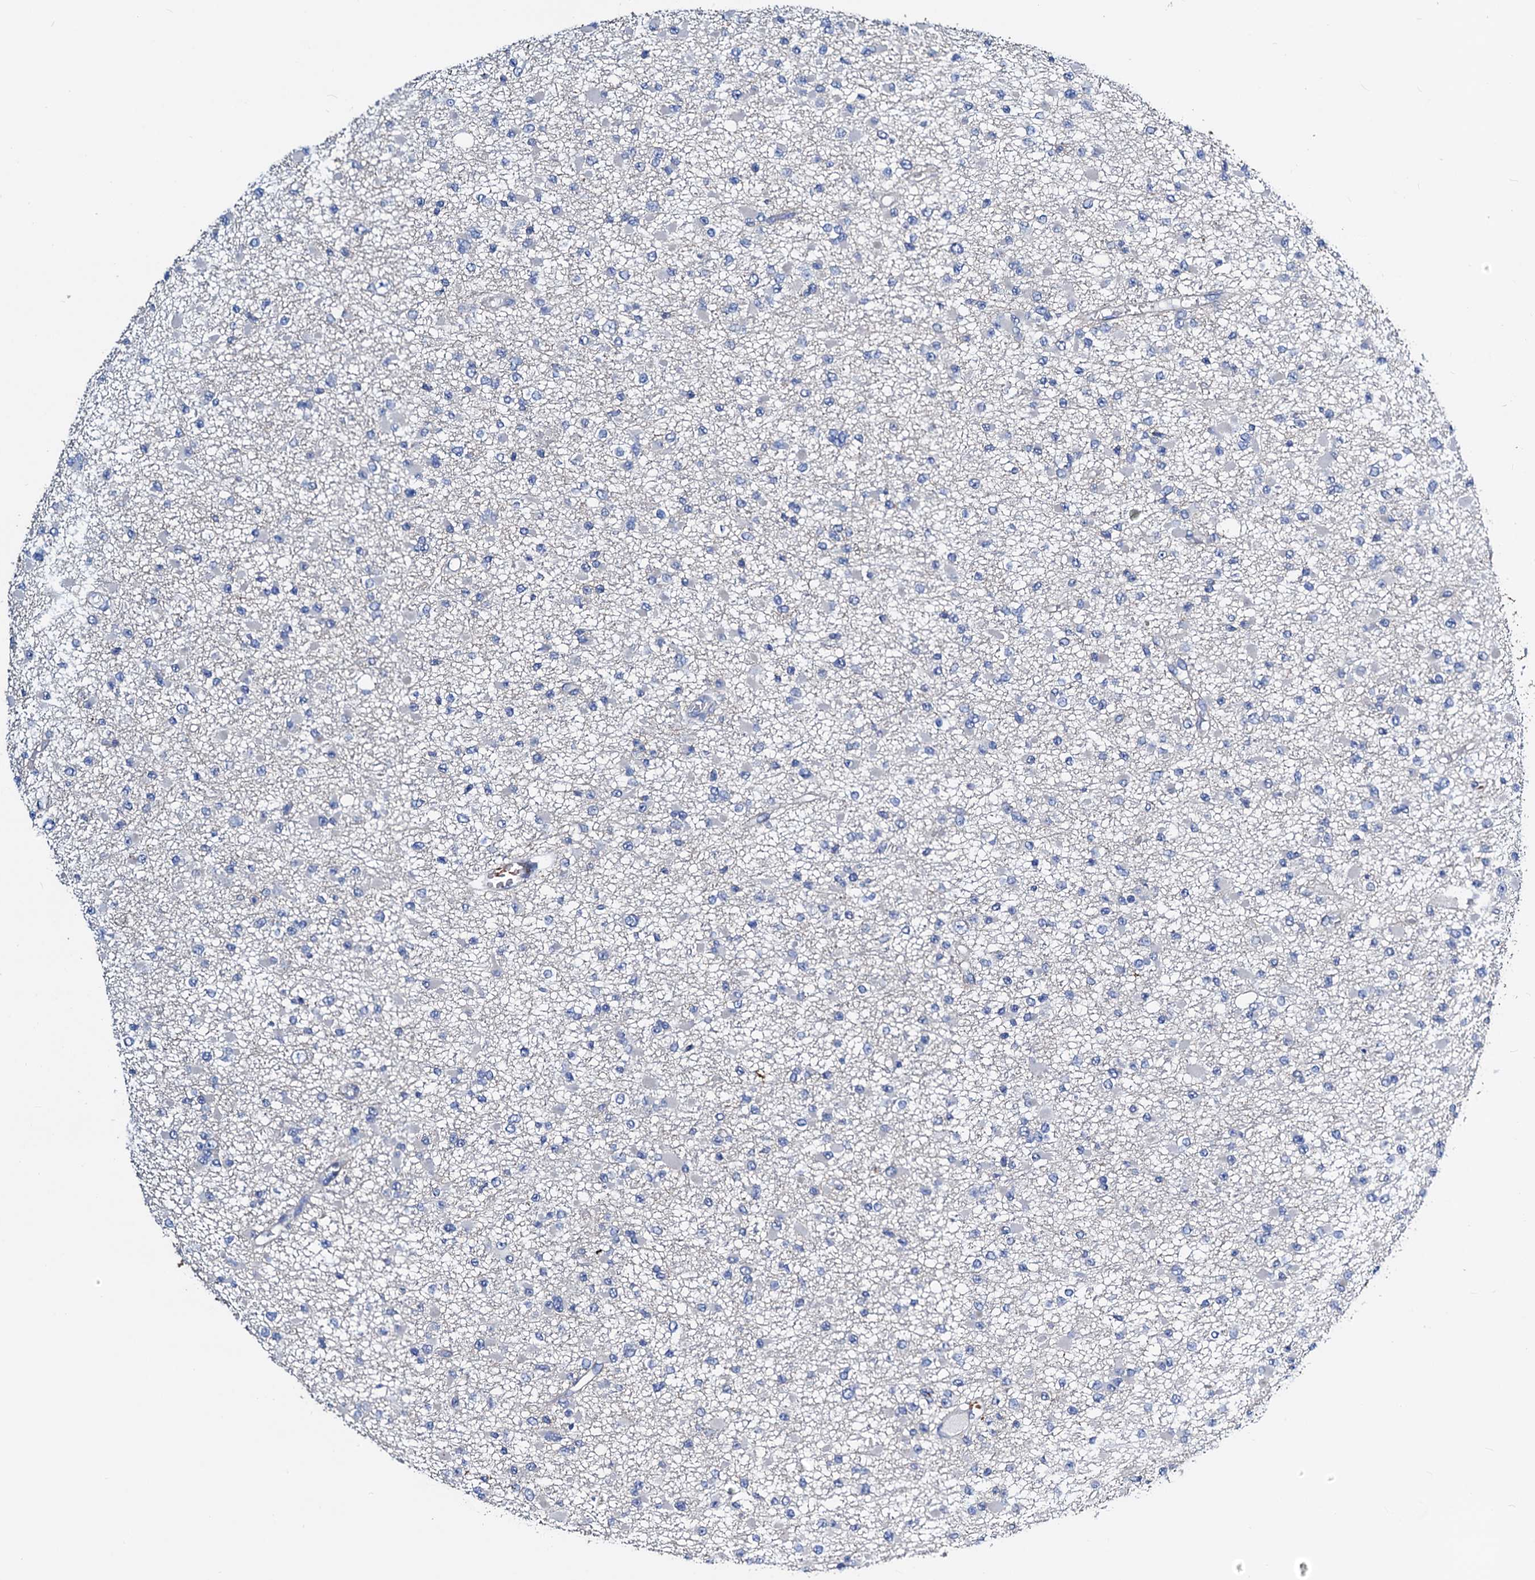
{"staining": {"intensity": "negative", "quantity": "none", "location": "none"}, "tissue": "glioma", "cell_type": "Tumor cells", "image_type": "cancer", "snomed": [{"axis": "morphology", "description": "Glioma, malignant, Low grade"}, {"axis": "topography", "description": "Brain"}], "caption": "IHC histopathology image of neoplastic tissue: human glioma stained with DAB reveals no significant protein staining in tumor cells. The staining is performed using DAB brown chromogen with nuclei counter-stained in using hematoxylin.", "gene": "GCOM1", "patient": {"sex": "female", "age": 22}}